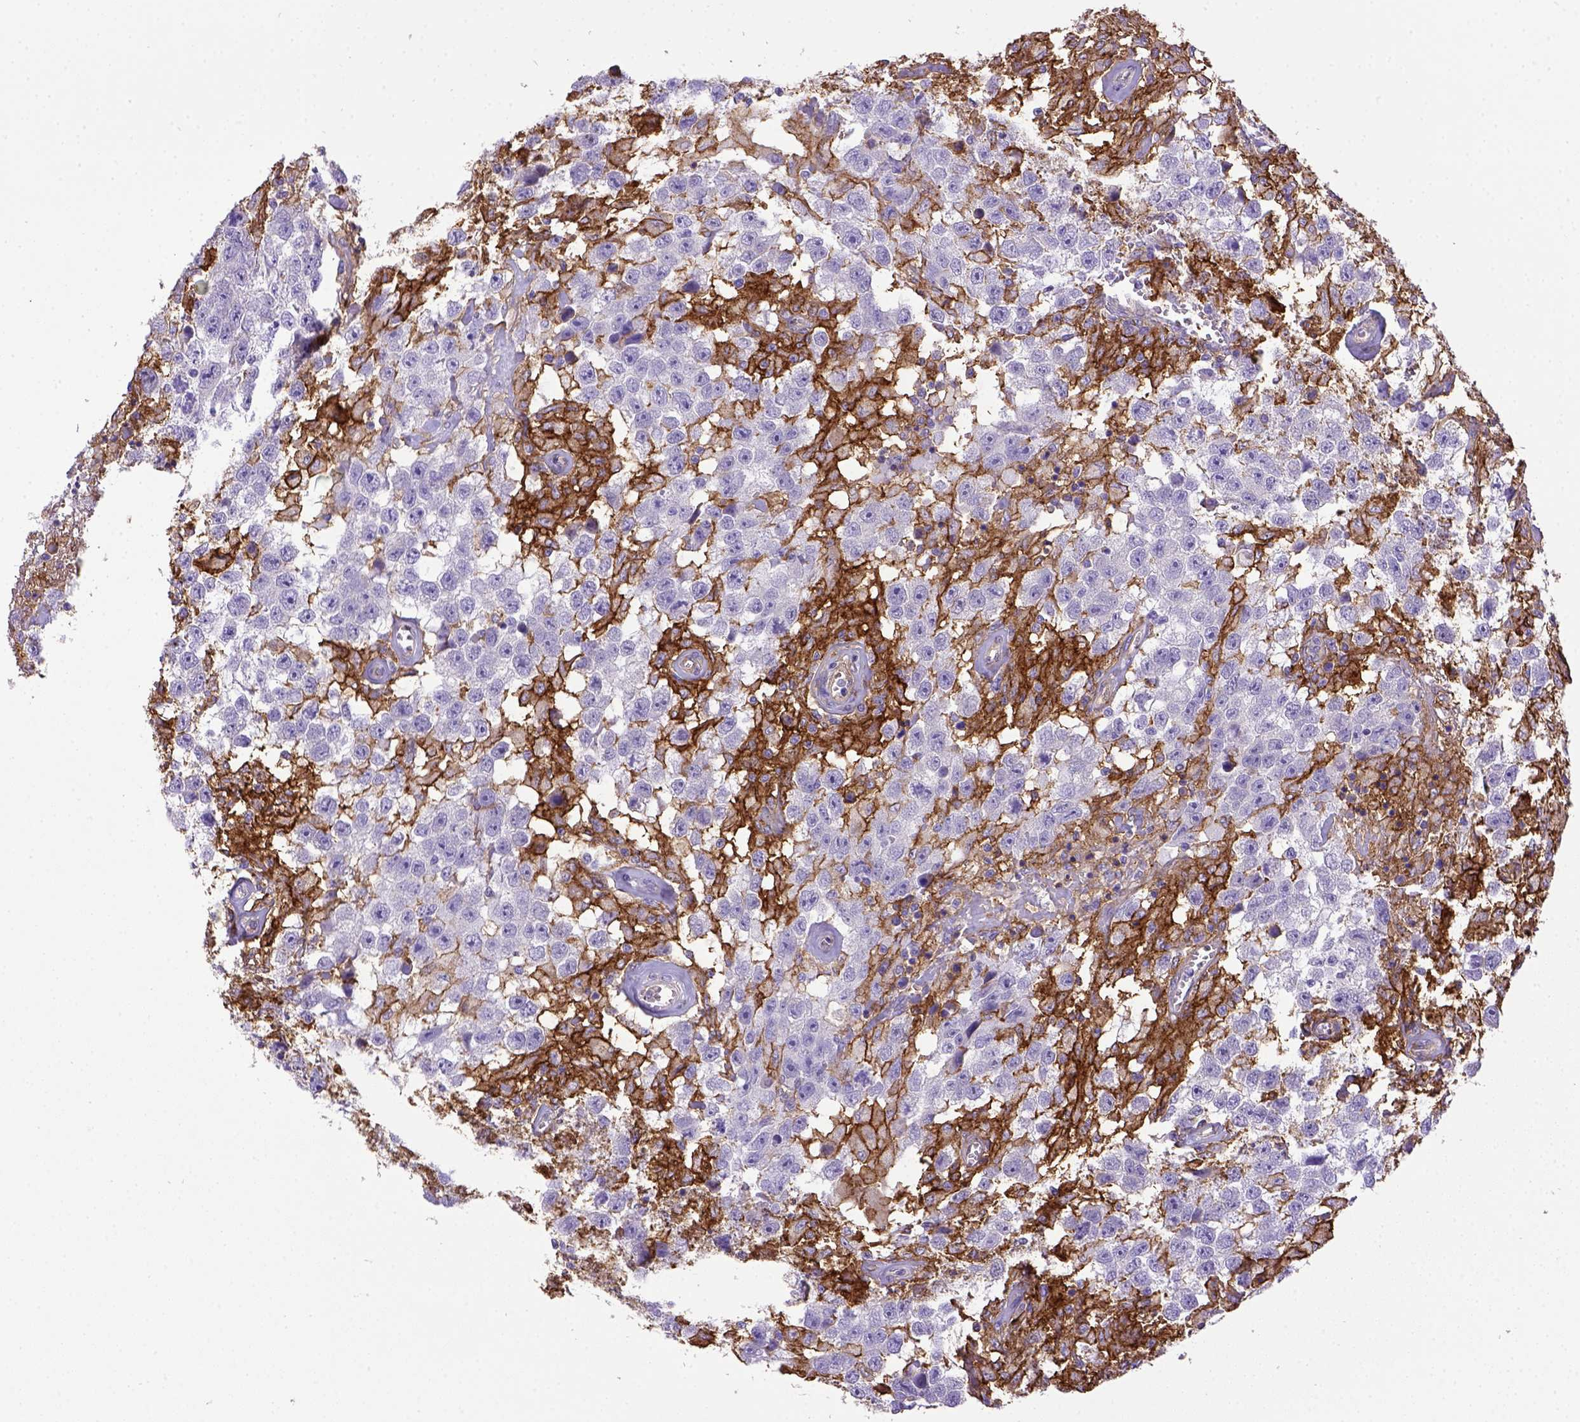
{"staining": {"intensity": "negative", "quantity": "none", "location": "none"}, "tissue": "testis cancer", "cell_type": "Tumor cells", "image_type": "cancer", "snomed": [{"axis": "morphology", "description": "Seminoma, NOS"}, {"axis": "topography", "description": "Testis"}], "caption": "Tumor cells are negative for protein expression in human testis cancer (seminoma). (Stains: DAB IHC with hematoxylin counter stain, Microscopy: brightfield microscopy at high magnification).", "gene": "CD40", "patient": {"sex": "male", "age": 43}}